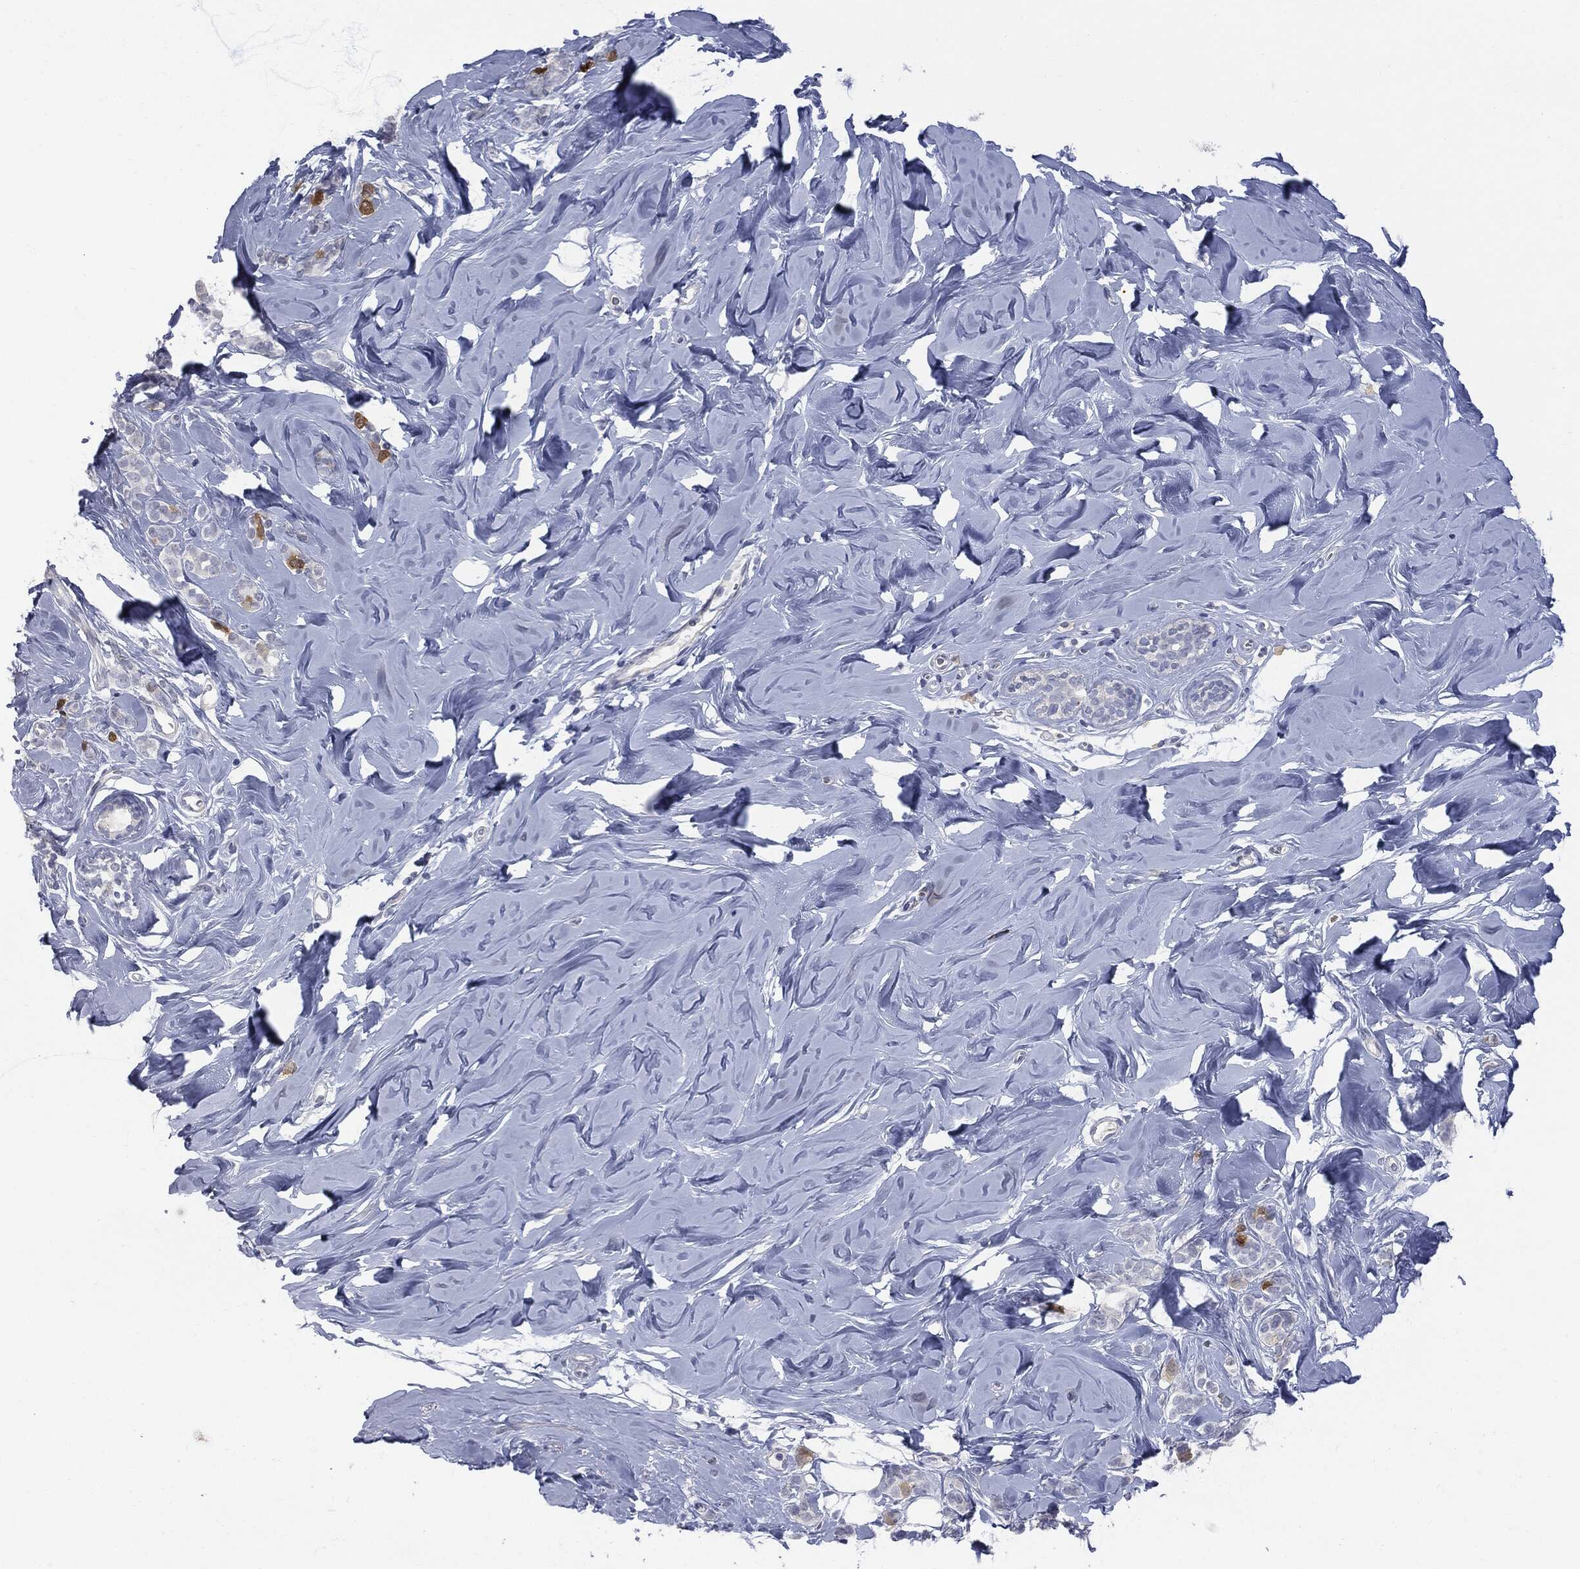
{"staining": {"intensity": "negative", "quantity": "none", "location": "none"}, "tissue": "breast cancer", "cell_type": "Tumor cells", "image_type": "cancer", "snomed": [{"axis": "morphology", "description": "Lobular carcinoma"}, {"axis": "topography", "description": "Breast"}], "caption": "The micrograph demonstrates no significant expression in tumor cells of breast lobular carcinoma.", "gene": "UBE2C", "patient": {"sex": "female", "age": 49}}